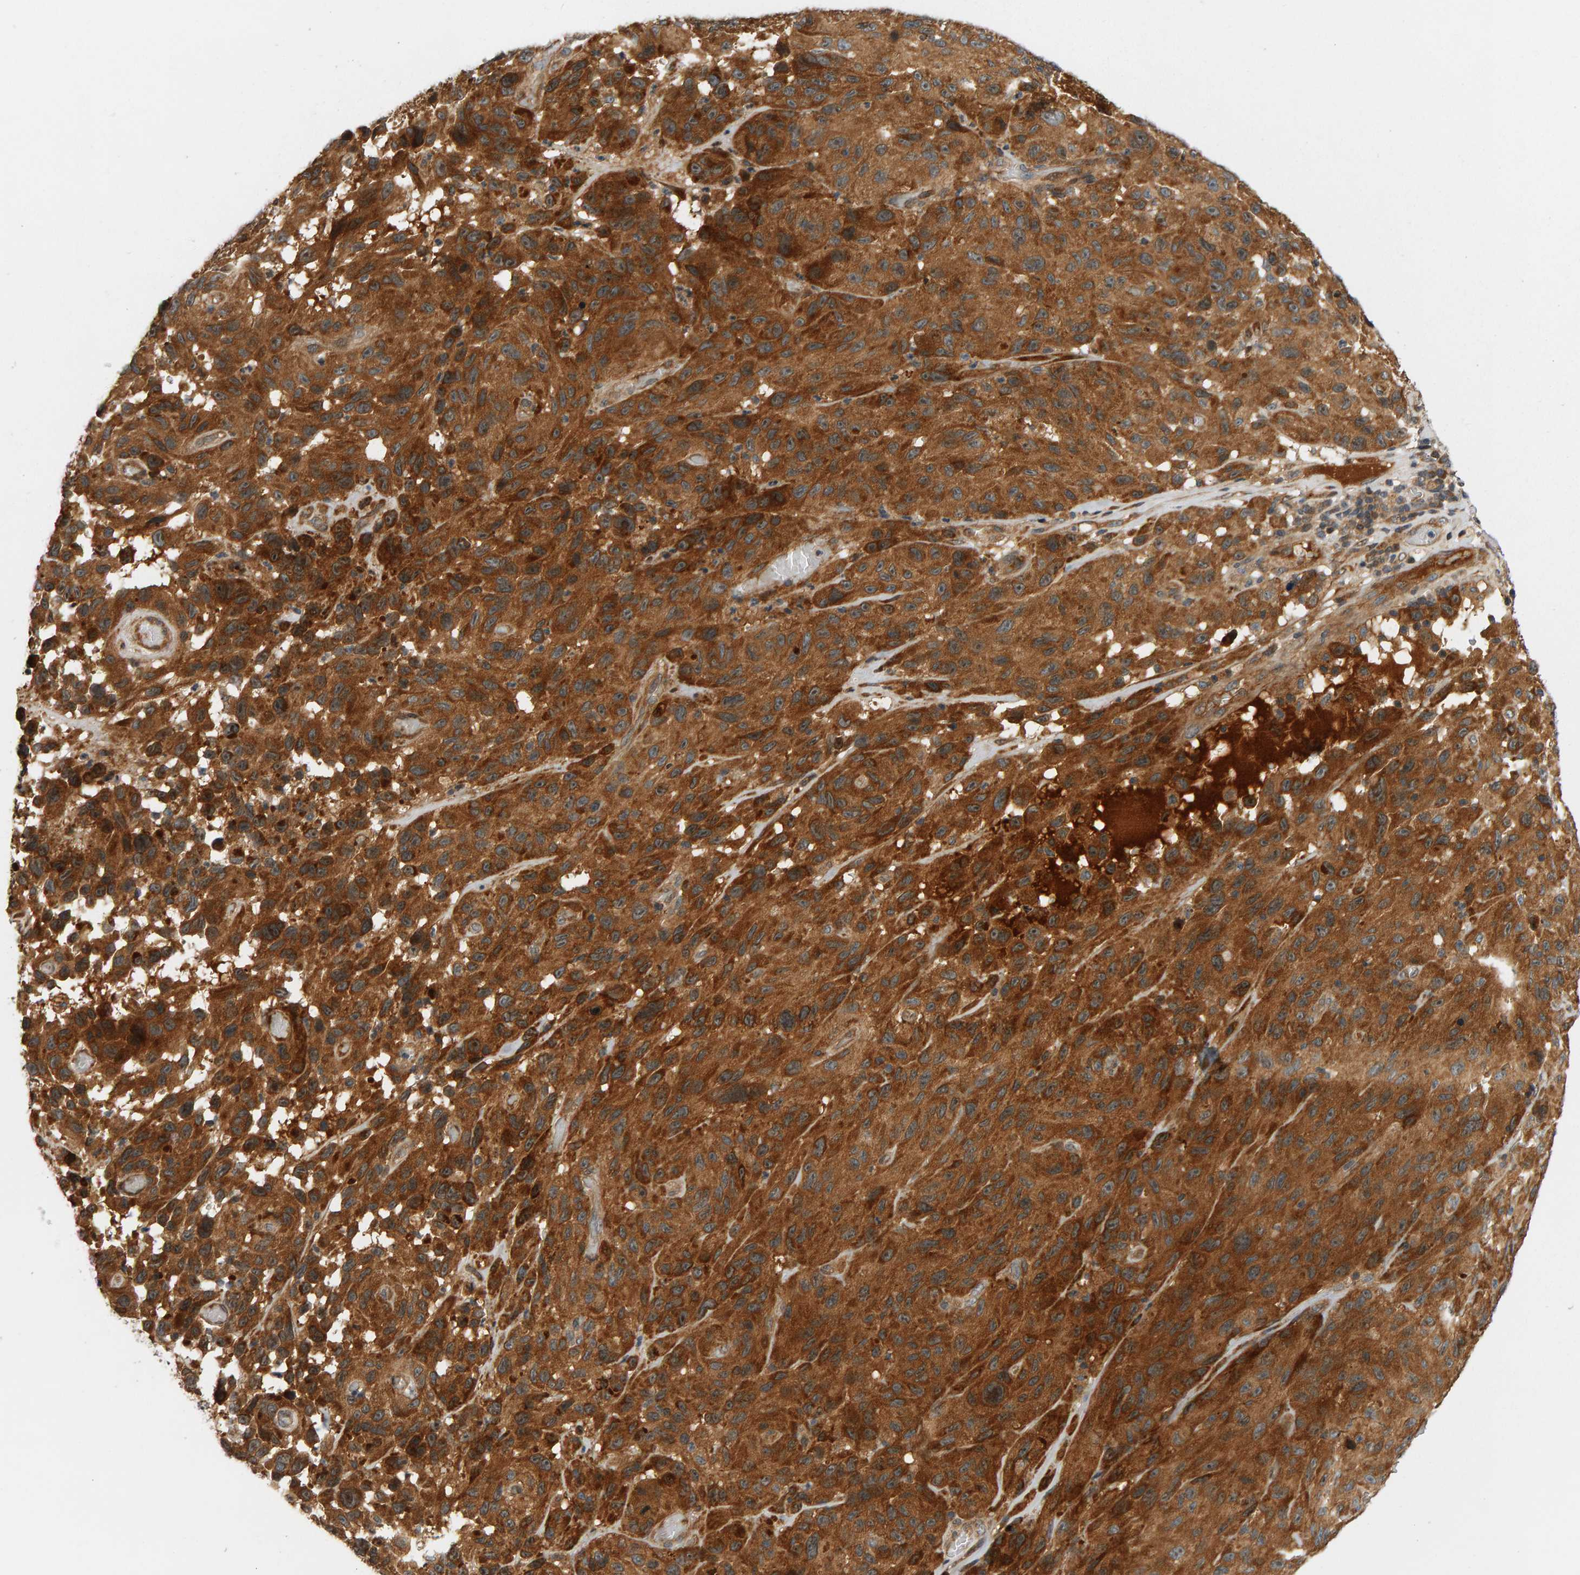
{"staining": {"intensity": "strong", "quantity": ">75%", "location": "cytoplasmic/membranous"}, "tissue": "melanoma", "cell_type": "Tumor cells", "image_type": "cancer", "snomed": [{"axis": "morphology", "description": "Malignant melanoma, NOS"}, {"axis": "topography", "description": "Skin"}], "caption": "Approximately >75% of tumor cells in human malignant melanoma exhibit strong cytoplasmic/membranous protein positivity as visualized by brown immunohistochemical staining.", "gene": "BAHCC1", "patient": {"sex": "male", "age": 66}}